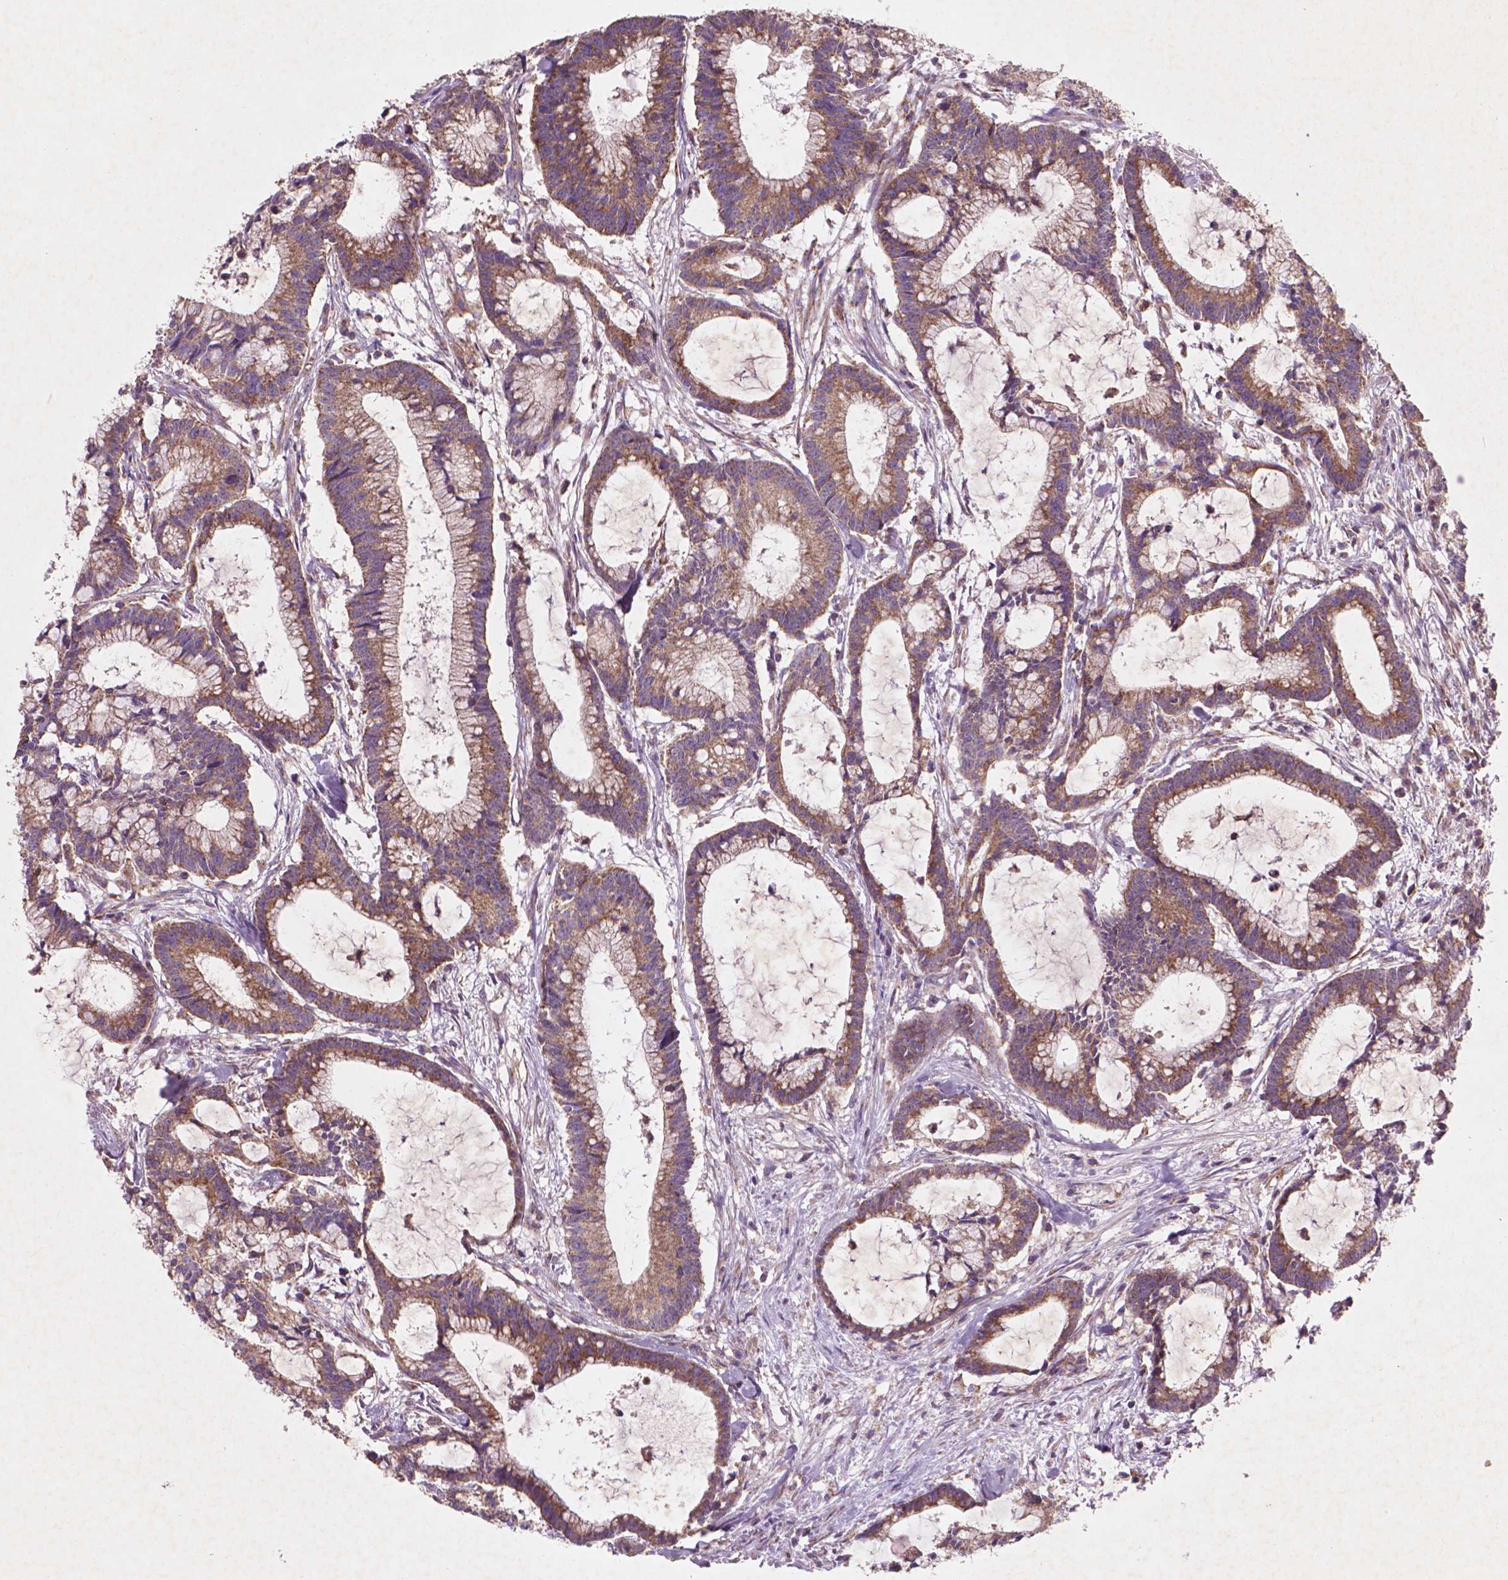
{"staining": {"intensity": "moderate", "quantity": ">75%", "location": "cytoplasmic/membranous"}, "tissue": "colorectal cancer", "cell_type": "Tumor cells", "image_type": "cancer", "snomed": [{"axis": "morphology", "description": "Adenocarcinoma, NOS"}, {"axis": "topography", "description": "Colon"}], "caption": "Colorectal cancer stained for a protein (brown) displays moderate cytoplasmic/membranous positive expression in approximately >75% of tumor cells.", "gene": "NLRX1", "patient": {"sex": "female", "age": 78}}